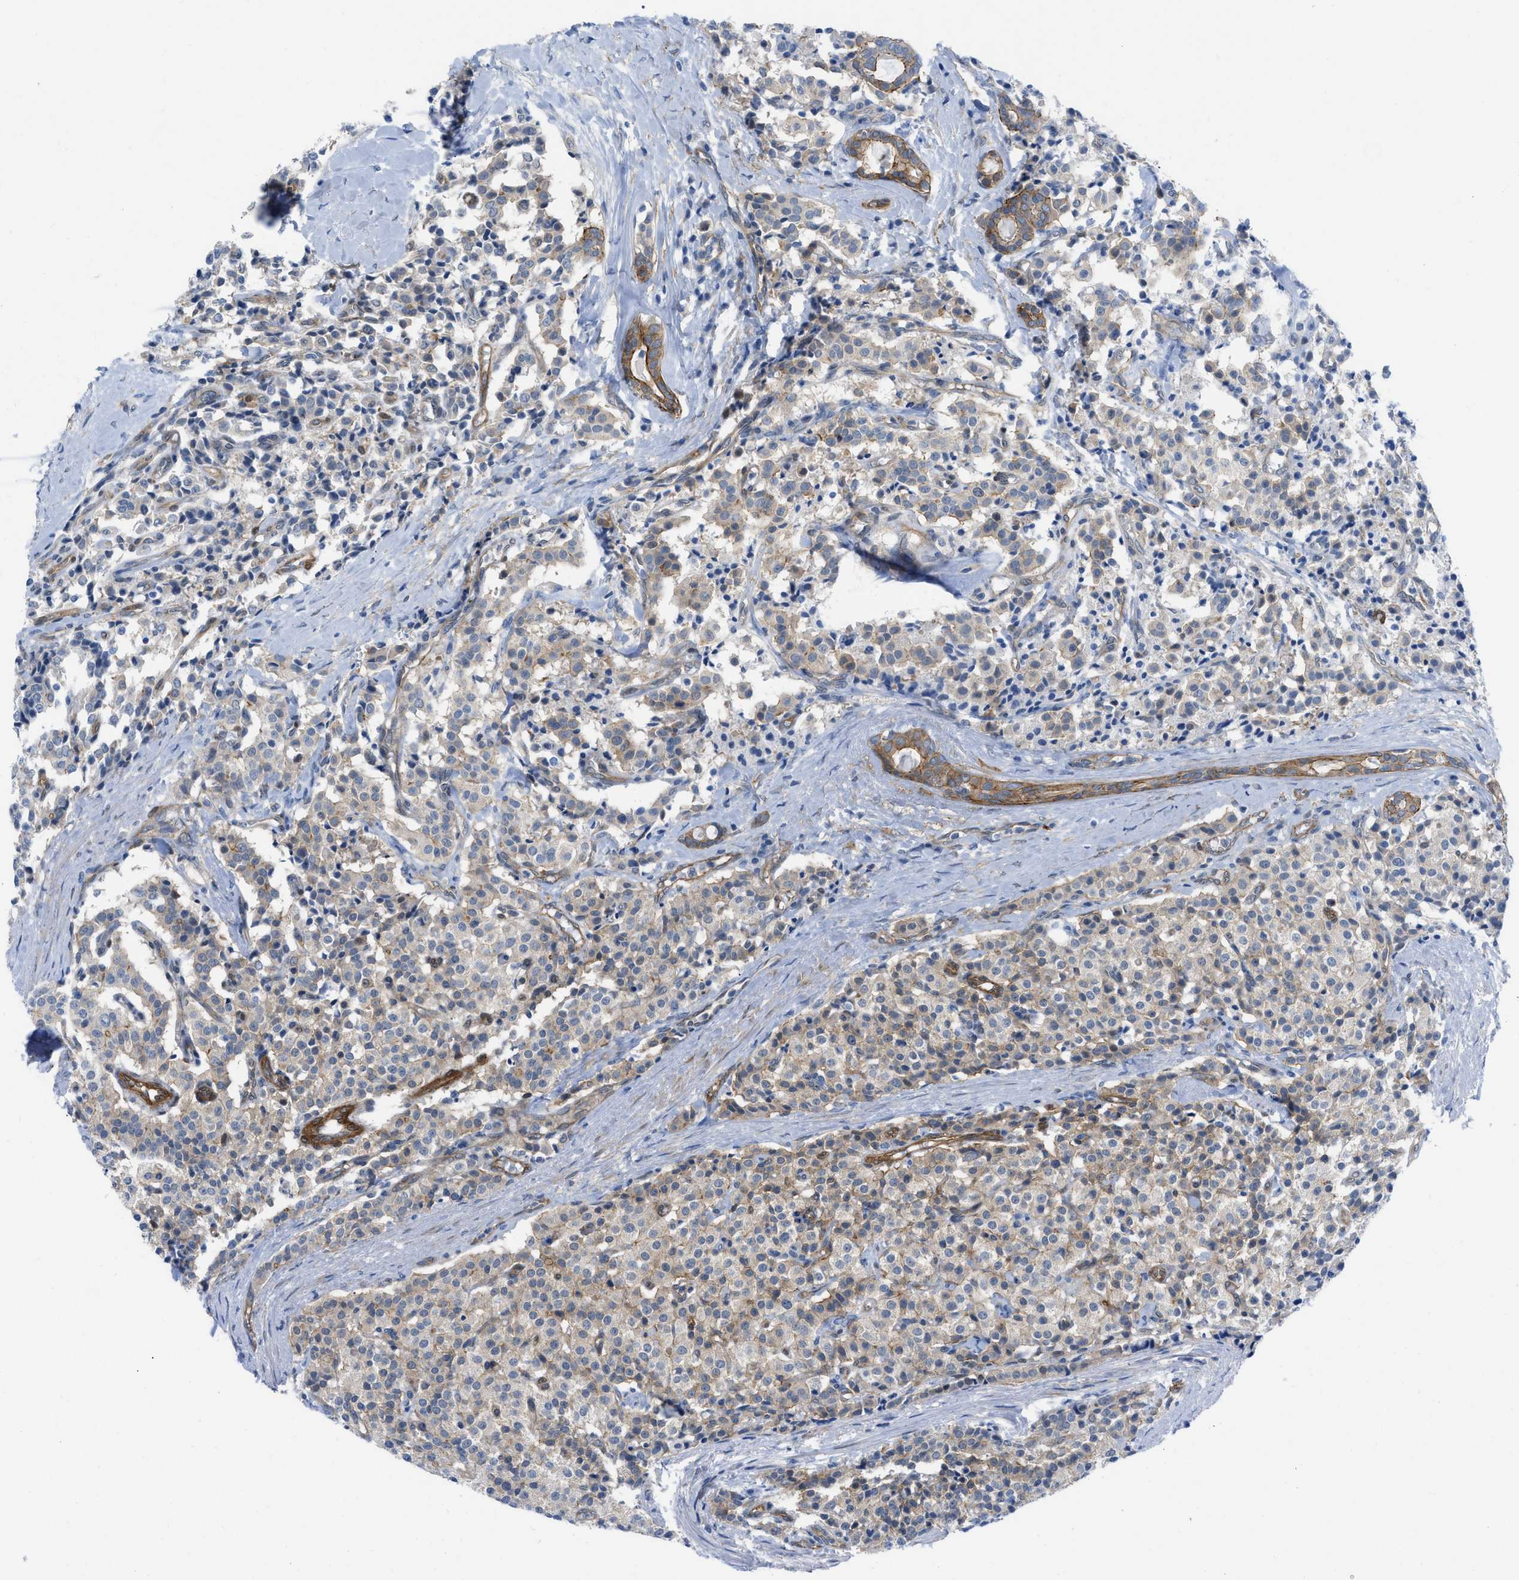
{"staining": {"intensity": "weak", "quantity": "<25%", "location": "cytoplasmic/membranous"}, "tissue": "carcinoid", "cell_type": "Tumor cells", "image_type": "cancer", "snomed": [{"axis": "morphology", "description": "Carcinoid, malignant, NOS"}, {"axis": "topography", "description": "Lung"}], "caption": "There is no significant staining in tumor cells of carcinoid. (Stains: DAB (3,3'-diaminobenzidine) immunohistochemistry (IHC) with hematoxylin counter stain, Microscopy: brightfield microscopy at high magnification).", "gene": "PDLIM5", "patient": {"sex": "male", "age": 30}}